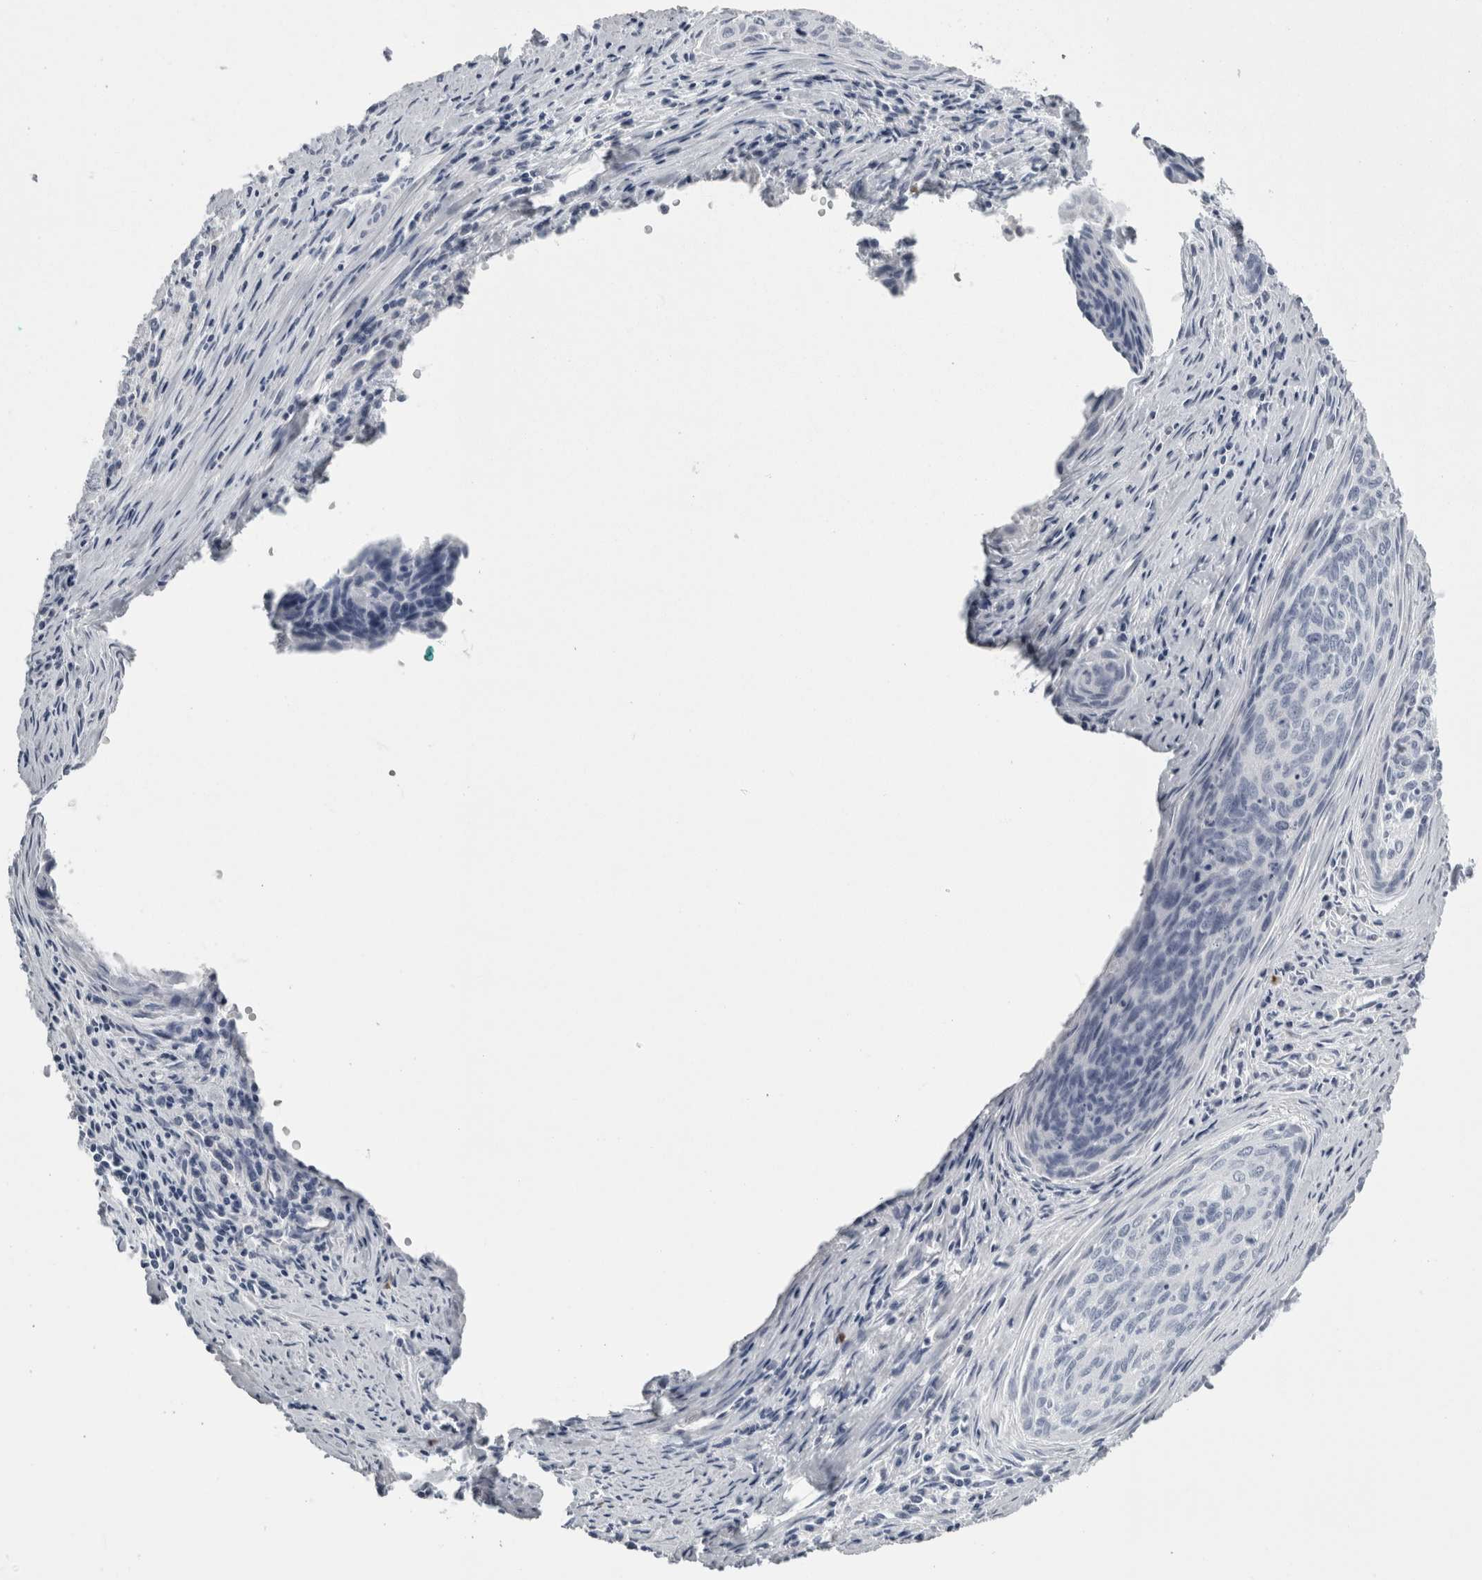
{"staining": {"intensity": "negative", "quantity": "none", "location": "none"}, "tissue": "cervical cancer", "cell_type": "Tumor cells", "image_type": "cancer", "snomed": [{"axis": "morphology", "description": "Squamous cell carcinoma, NOS"}, {"axis": "topography", "description": "Cervix"}], "caption": "The photomicrograph displays no staining of tumor cells in cervical squamous cell carcinoma.", "gene": "TCAP", "patient": {"sex": "female", "age": 55}}